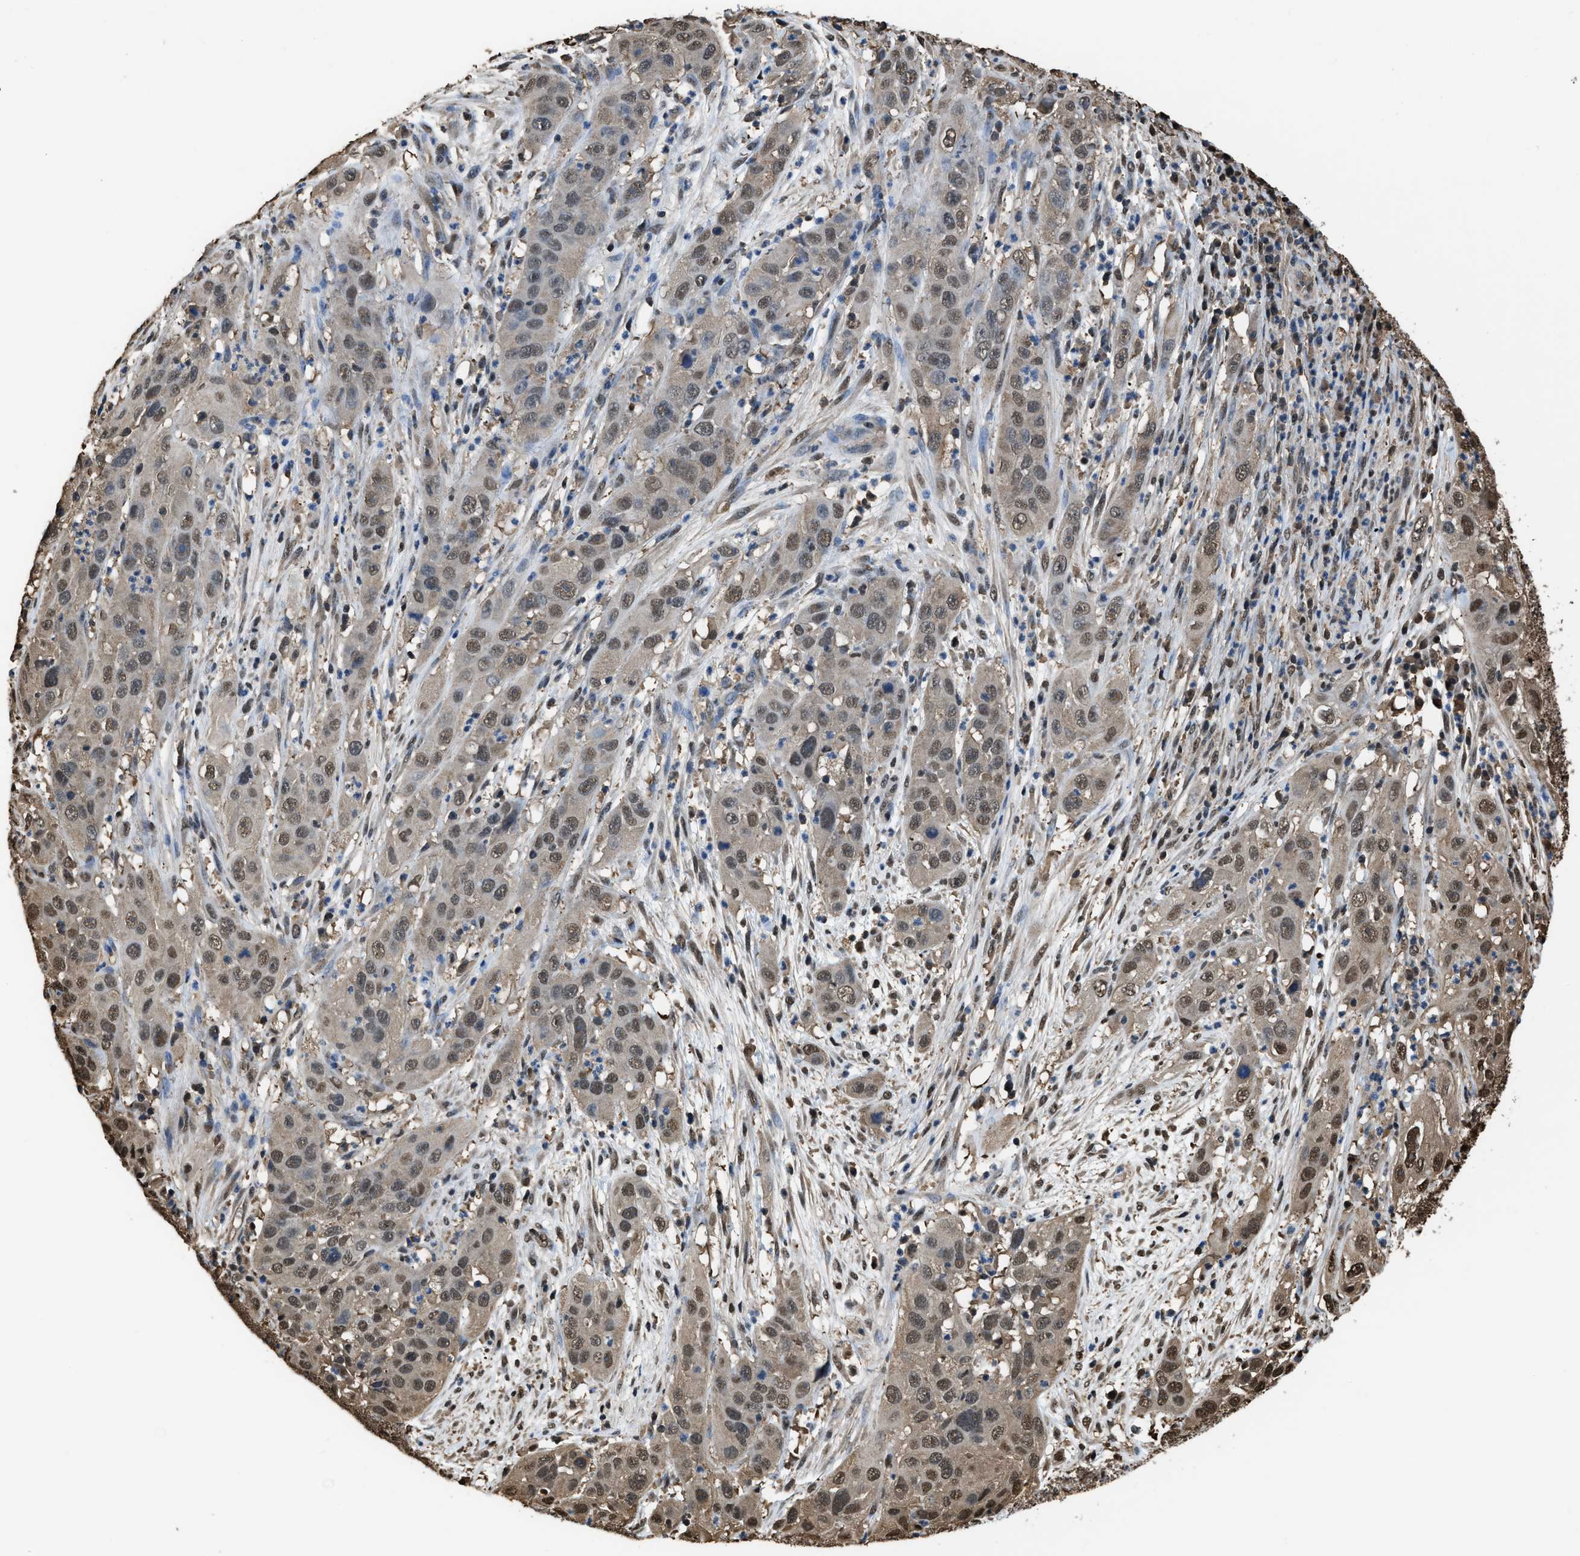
{"staining": {"intensity": "weak", "quantity": ">75%", "location": "nuclear"}, "tissue": "cervical cancer", "cell_type": "Tumor cells", "image_type": "cancer", "snomed": [{"axis": "morphology", "description": "Squamous cell carcinoma, NOS"}, {"axis": "topography", "description": "Cervix"}], "caption": "Cervical cancer tissue shows weak nuclear staining in about >75% of tumor cells, visualized by immunohistochemistry.", "gene": "FNTA", "patient": {"sex": "female", "age": 32}}